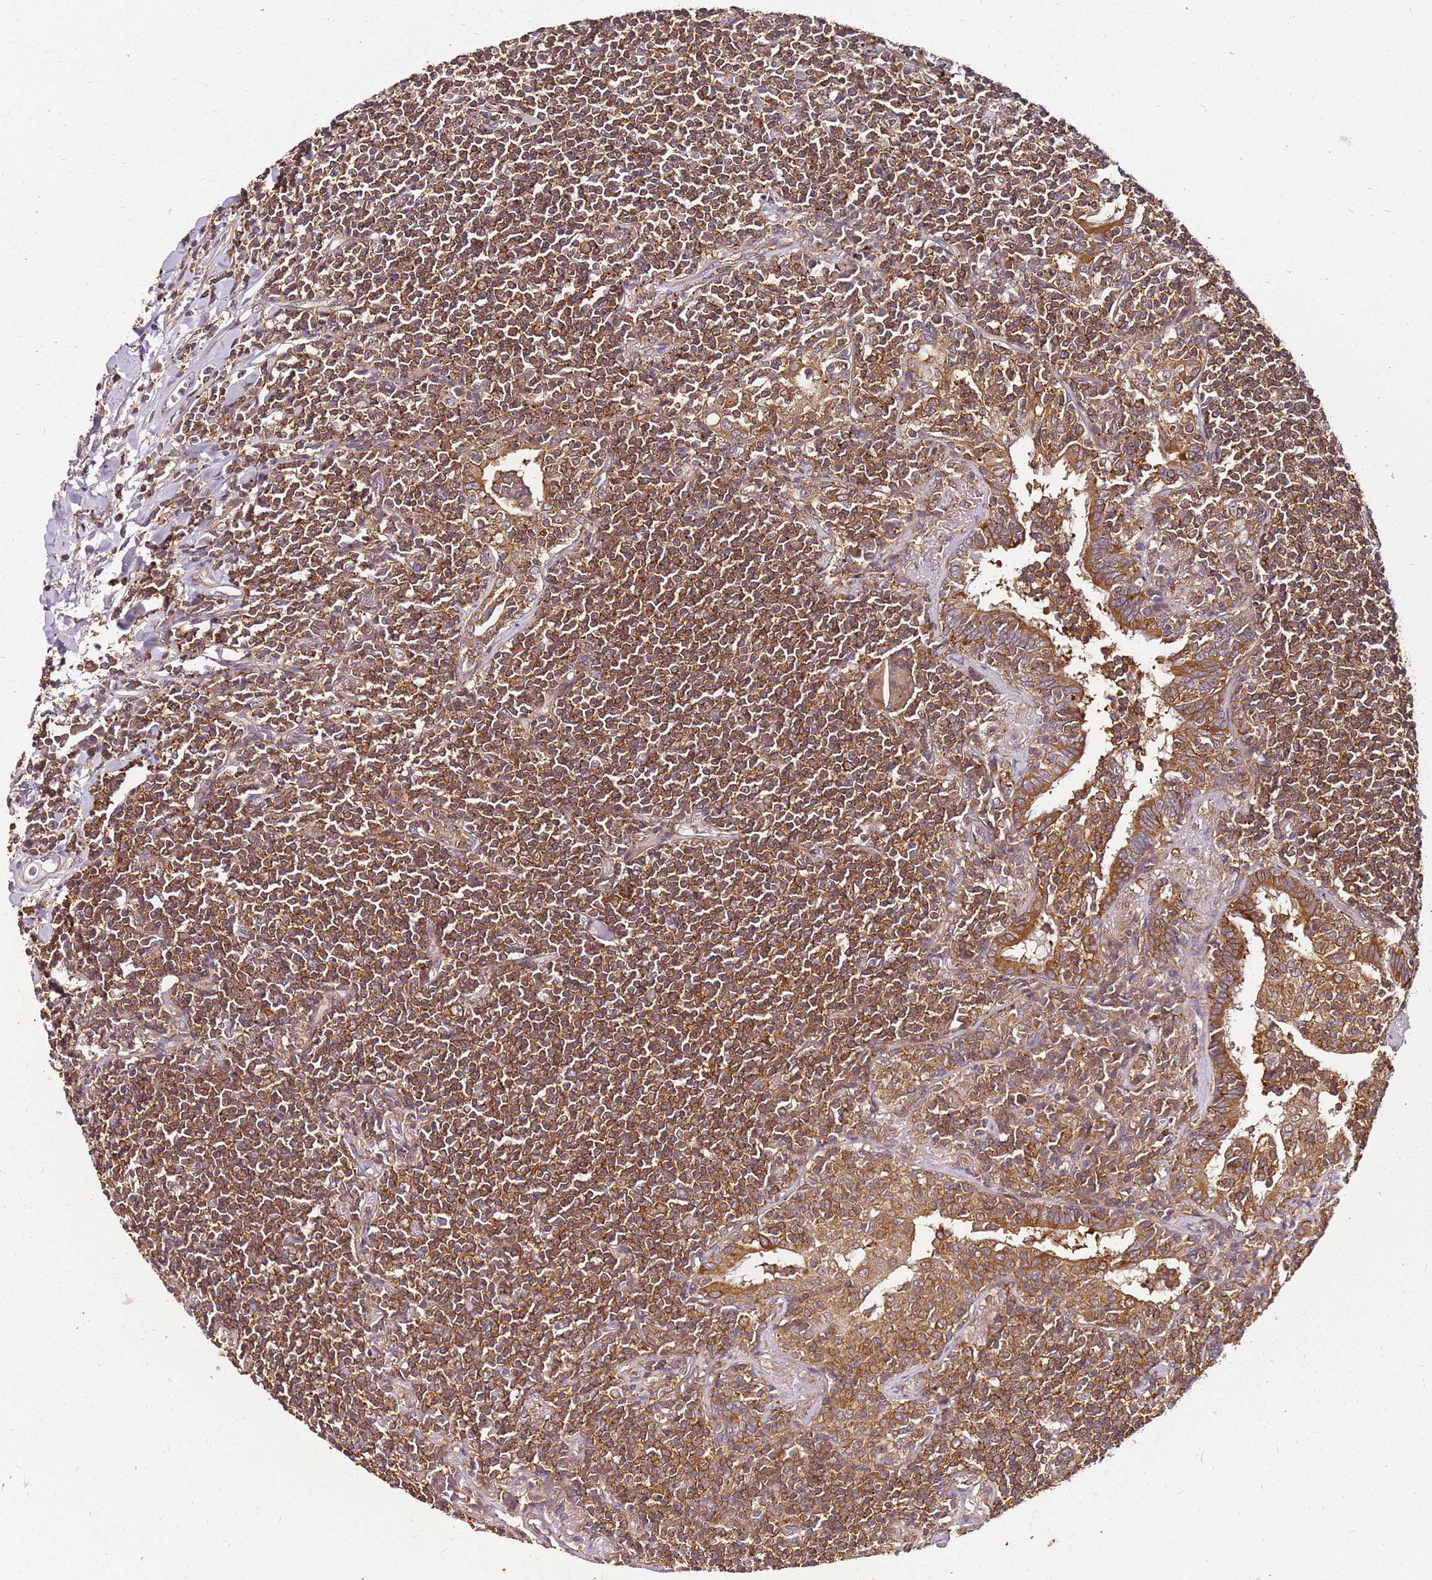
{"staining": {"intensity": "moderate", "quantity": ">75%", "location": "cytoplasmic/membranous"}, "tissue": "lymphoma", "cell_type": "Tumor cells", "image_type": "cancer", "snomed": [{"axis": "morphology", "description": "Malignant lymphoma, non-Hodgkin's type, Low grade"}, {"axis": "topography", "description": "Lung"}], "caption": "Immunohistochemical staining of human malignant lymphoma, non-Hodgkin's type (low-grade) shows moderate cytoplasmic/membranous protein positivity in about >75% of tumor cells. Ihc stains the protein of interest in brown and the nuclei are stained blue.", "gene": "PIH1D1", "patient": {"sex": "female", "age": 71}}